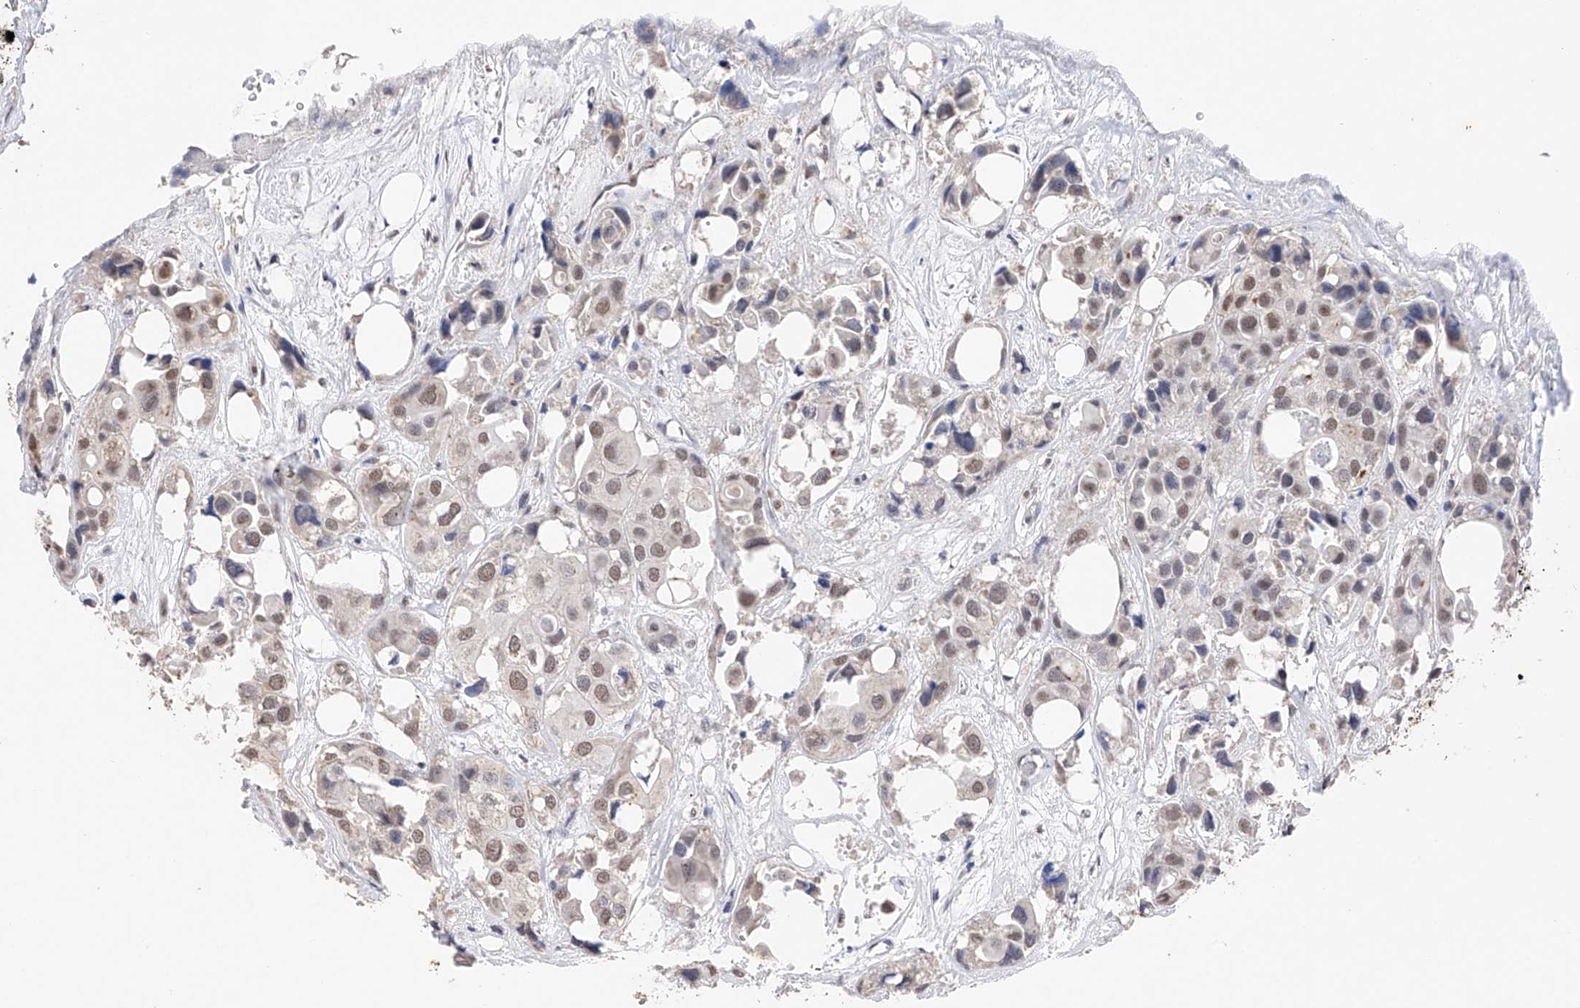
{"staining": {"intensity": "weak", "quantity": "25%-75%", "location": "nuclear"}, "tissue": "urothelial cancer", "cell_type": "Tumor cells", "image_type": "cancer", "snomed": [{"axis": "morphology", "description": "Urothelial carcinoma, High grade"}, {"axis": "topography", "description": "Urinary bladder"}], "caption": "A brown stain shows weak nuclear staining of a protein in human urothelial cancer tumor cells.", "gene": "DMAP1", "patient": {"sex": "male", "age": 64}}